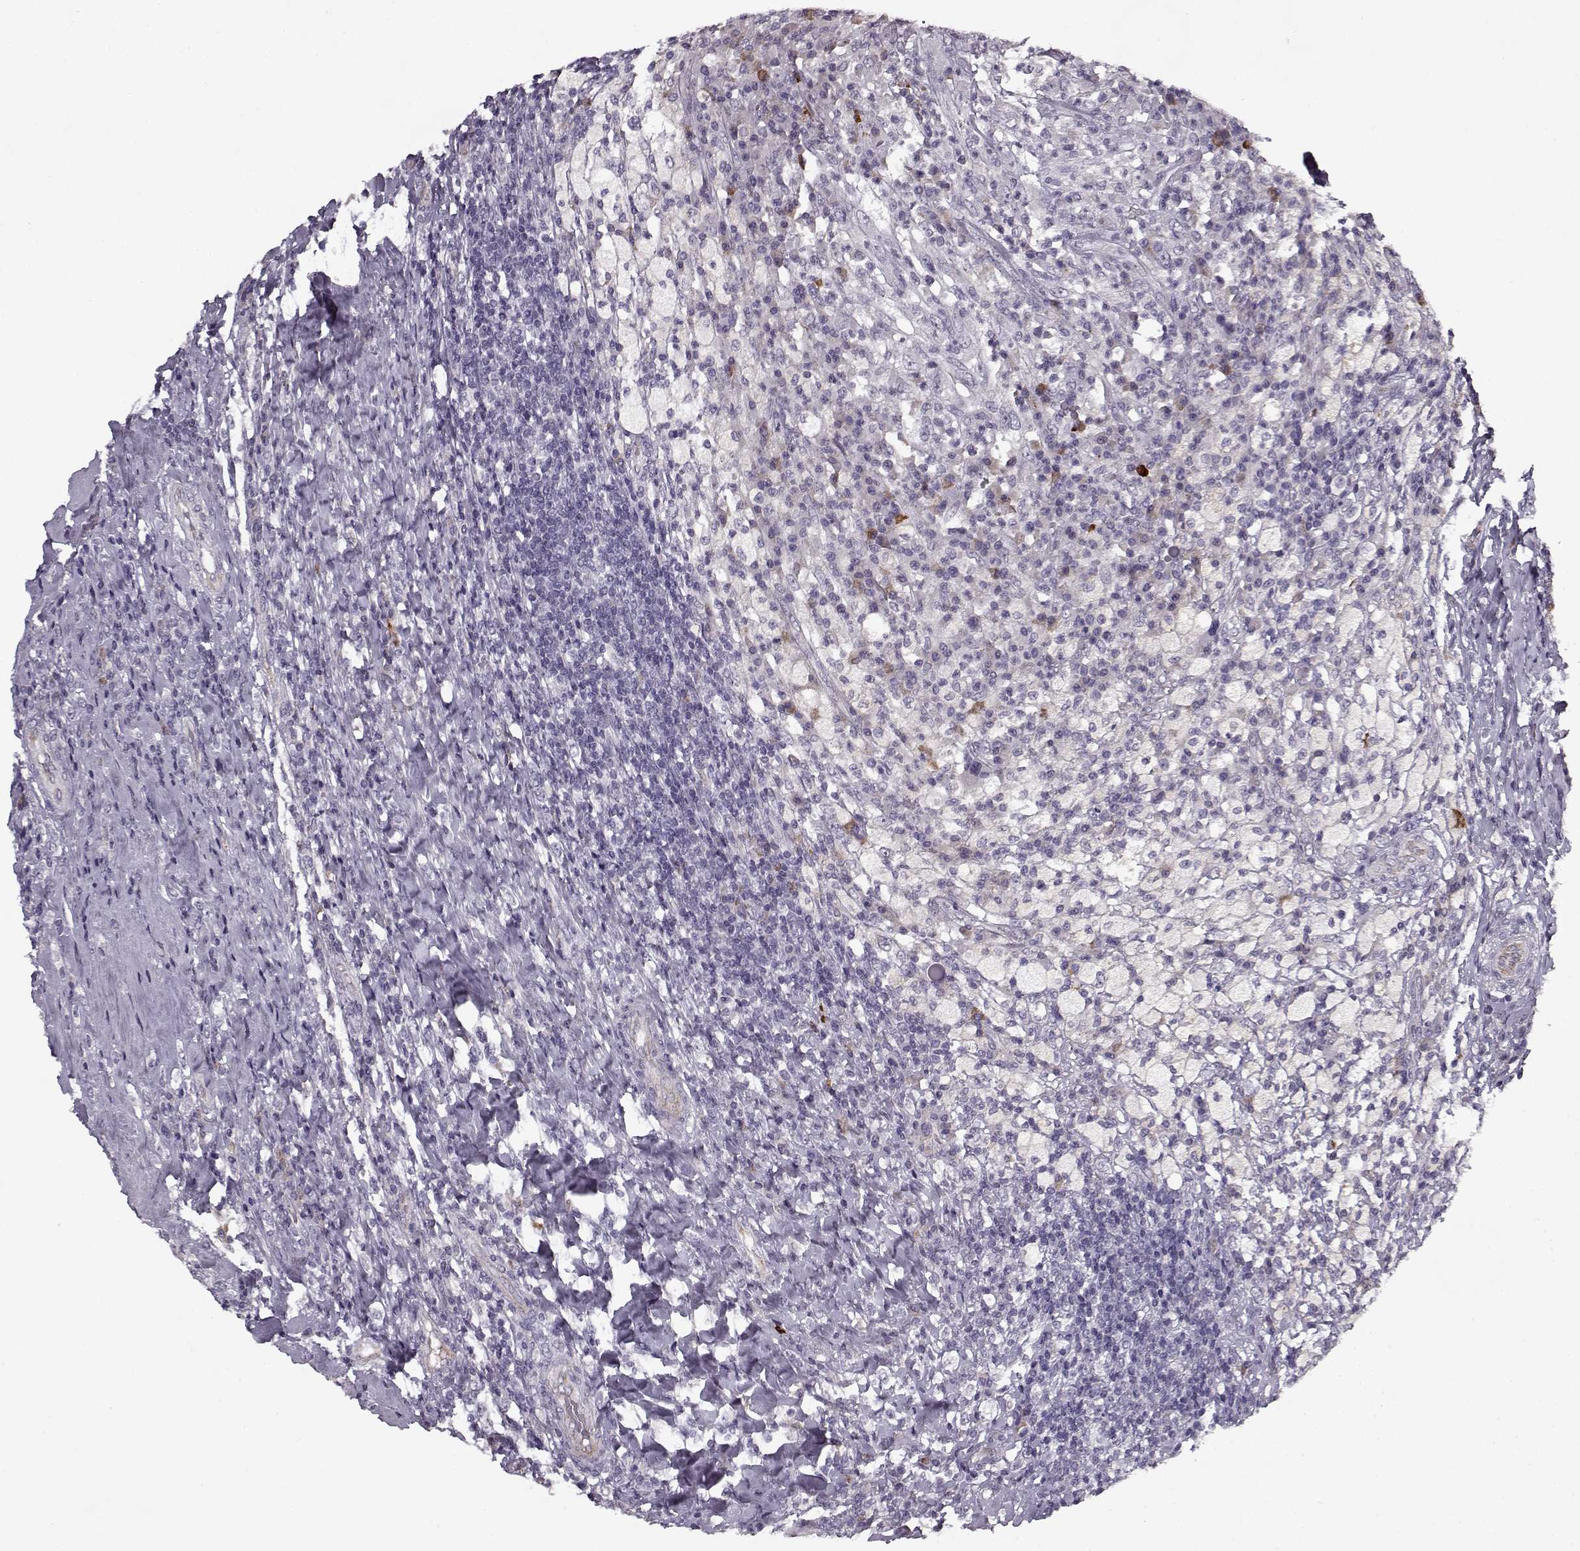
{"staining": {"intensity": "negative", "quantity": "none", "location": "none"}, "tissue": "testis cancer", "cell_type": "Tumor cells", "image_type": "cancer", "snomed": [{"axis": "morphology", "description": "Necrosis, NOS"}, {"axis": "morphology", "description": "Carcinoma, Embryonal, NOS"}, {"axis": "topography", "description": "Testis"}], "caption": "High magnification brightfield microscopy of testis embryonal carcinoma stained with DAB (3,3'-diaminobenzidine) (brown) and counterstained with hematoxylin (blue): tumor cells show no significant staining.", "gene": "KRT9", "patient": {"sex": "male", "age": 19}}